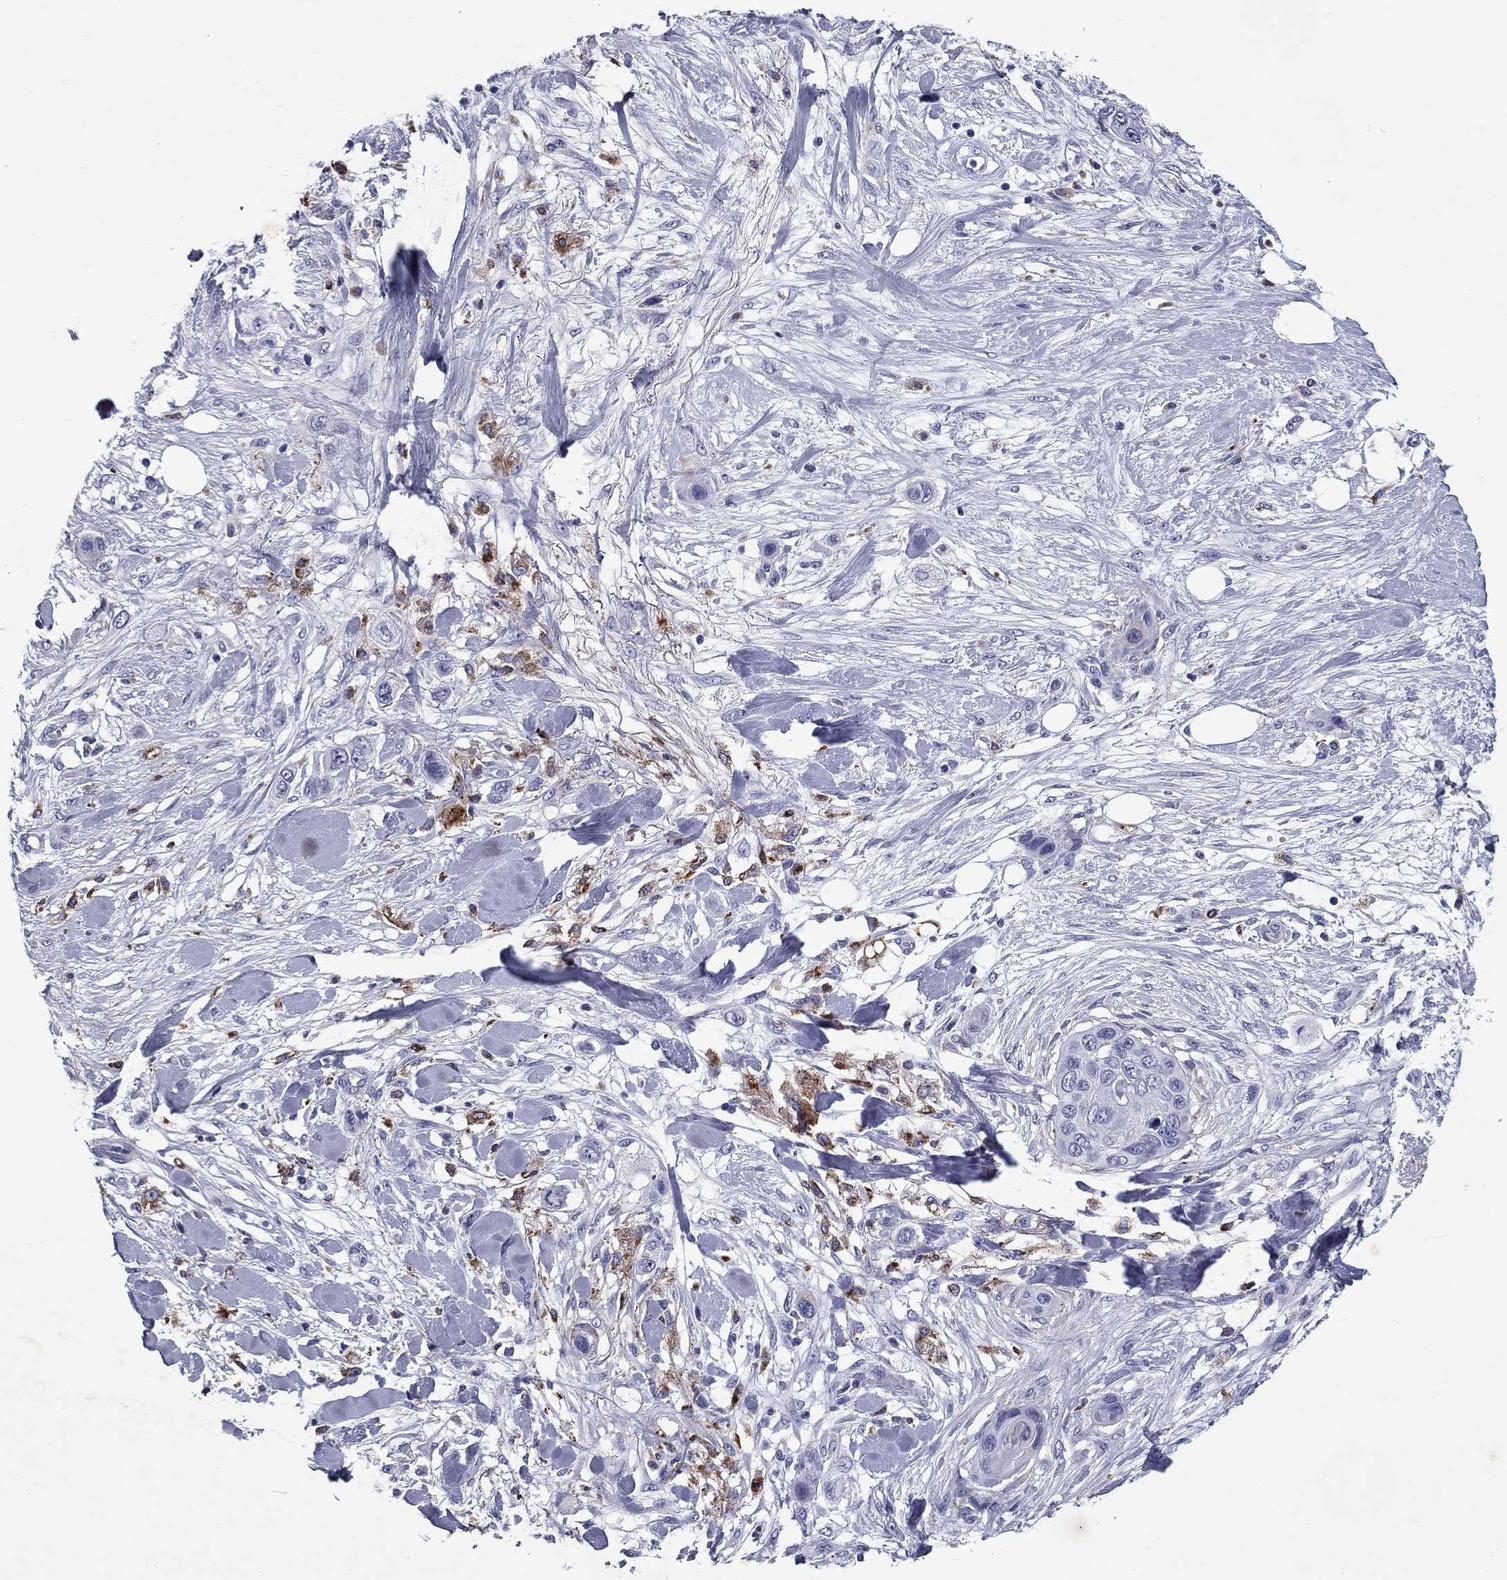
{"staining": {"intensity": "negative", "quantity": "none", "location": "none"}, "tissue": "skin cancer", "cell_type": "Tumor cells", "image_type": "cancer", "snomed": [{"axis": "morphology", "description": "Squamous cell carcinoma, NOS"}, {"axis": "topography", "description": "Skin"}], "caption": "DAB (3,3'-diaminobenzidine) immunohistochemical staining of human skin cancer (squamous cell carcinoma) exhibits no significant staining in tumor cells.", "gene": "MADCAM1", "patient": {"sex": "male", "age": 79}}